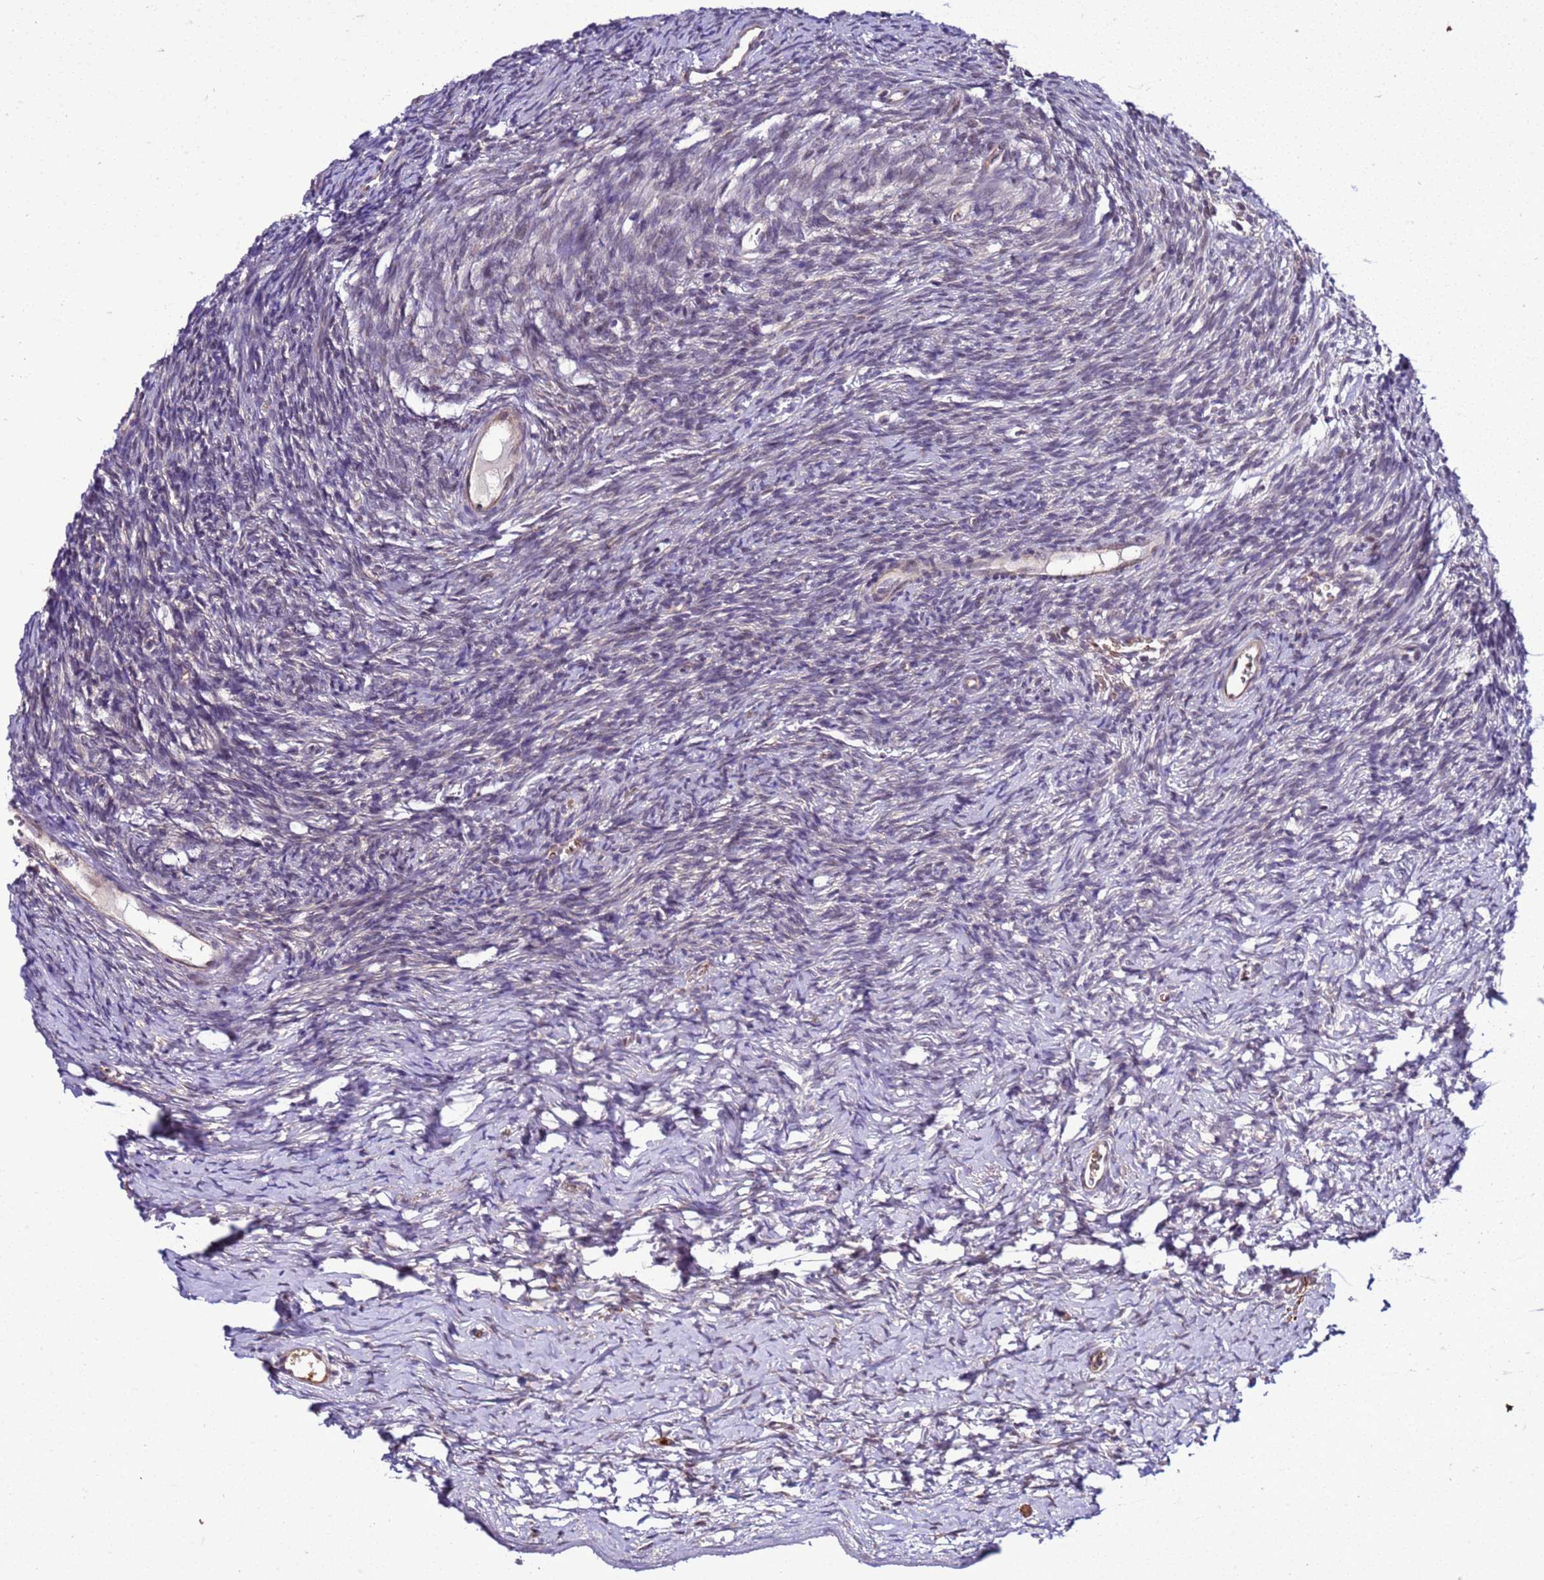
{"staining": {"intensity": "negative", "quantity": "none", "location": "none"}, "tissue": "ovary", "cell_type": "Ovarian stroma cells", "image_type": "normal", "snomed": [{"axis": "morphology", "description": "Normal tissue, NOS"}, {"axis": "topography", "description": "Ovary"}], "caption": "This is a photomicrograph of immunohistochemistry (IHC) staining of benign ovary, which shows no expression in ovarian stroma cells. (Brightfield microscopy of DAB immunohistochemistry at high magnification).", "gene": "GEN1", "patient": {"sex": "female", "age": 39}}